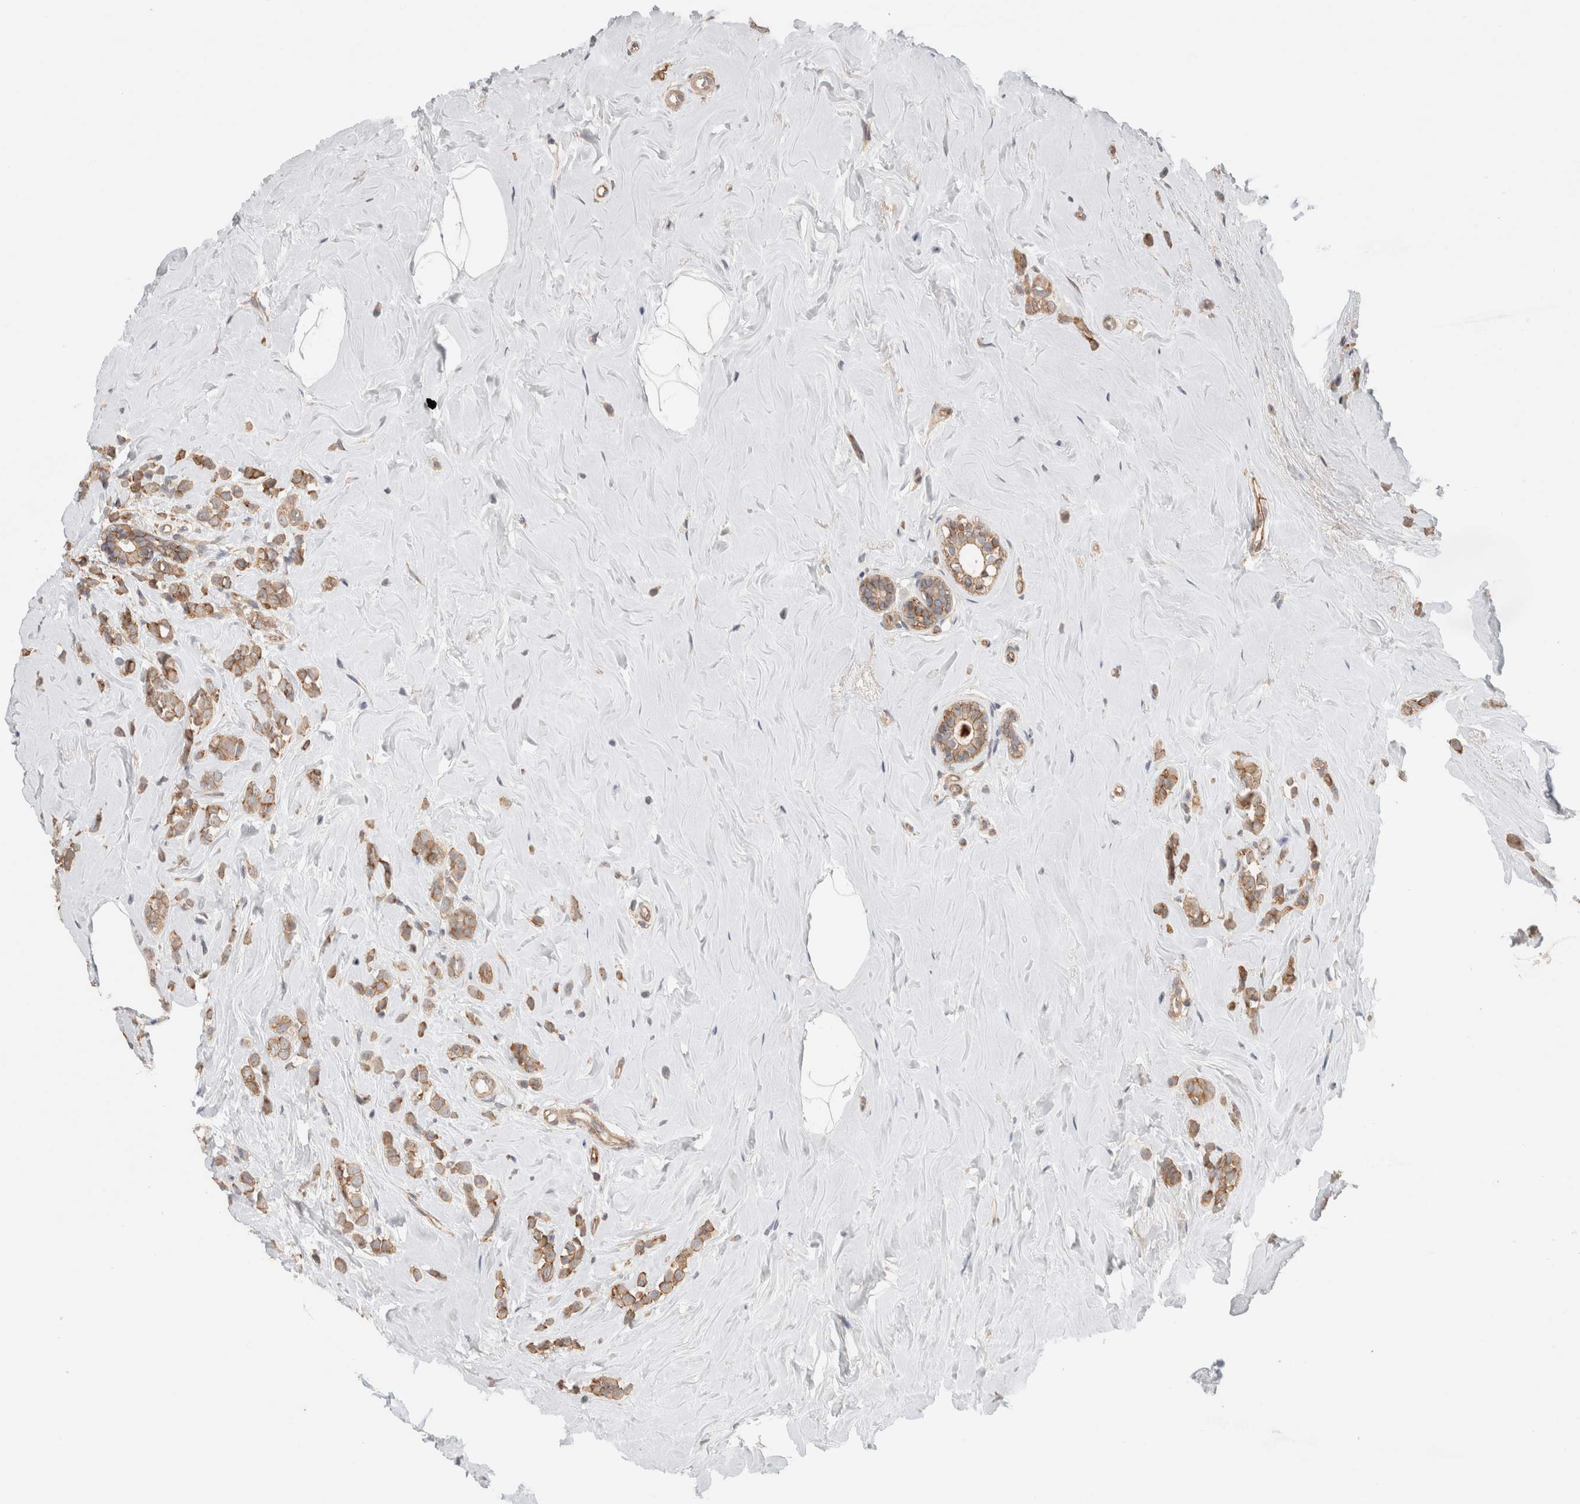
{"staining": {"intensity": "weak", "quantity": ">75%", "location": "cytoplasmic/membranous"}, "tissue": "breast cancer", "cell_type": "Tumor cells", "image_type": "cancer", "snomed": [{"axis": "morphology", "description": "Lobular carcinoma"}, {"axis": "topography", "description": "Breast"}], "caption": "Immunohistochemical staining of human breast lobular carcinoma displays weak cytoplasmic/membranous protein staining in approximately >75% of tumor cells.", "gene": "RASAL2", "patient": {"sex": "female", "age": 47}}